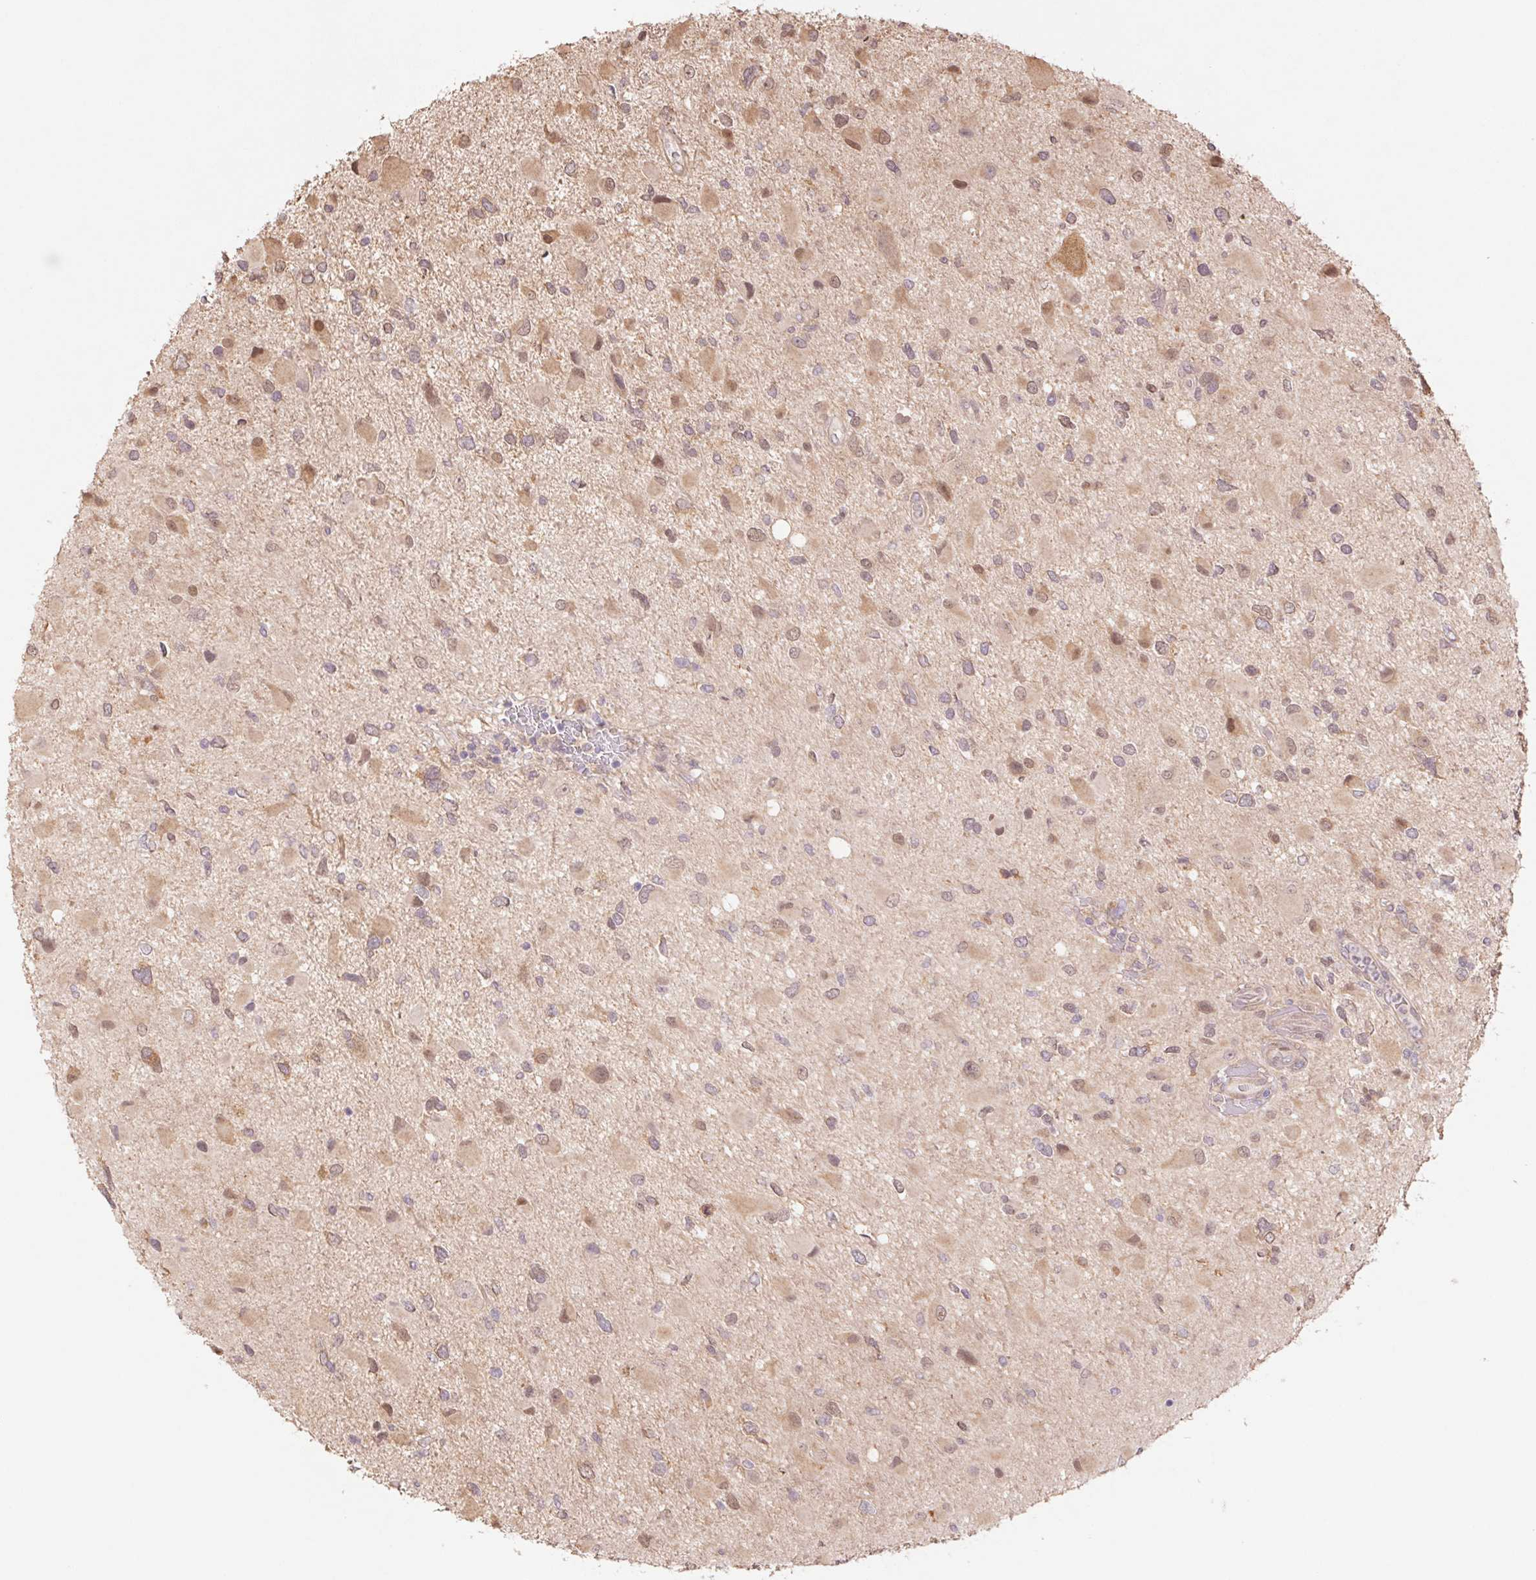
{"staining": {"intensity": "moderate", "quantity": "25%-75%", "location": "cytoplasmic/membranous,nuclear"}, "tissue": "glioma", "cell_type": "Tumor cells", "image_type": "cancer", "snomed": [{"axis": "morphology", "description": "Glioma, malignant, Low grade"}, {"axis": "topography", "description": "Brain"}], "caption": "Immunohistochemical staining of malignant glioma (low-grade) exhibits medium levels of moderate cytoplasmic/membranous and nuclear protein staining in approximately 25%-75% of tumor cells.", "gene": "RRM1", "patient": {"sex": "female", "age": 32}}